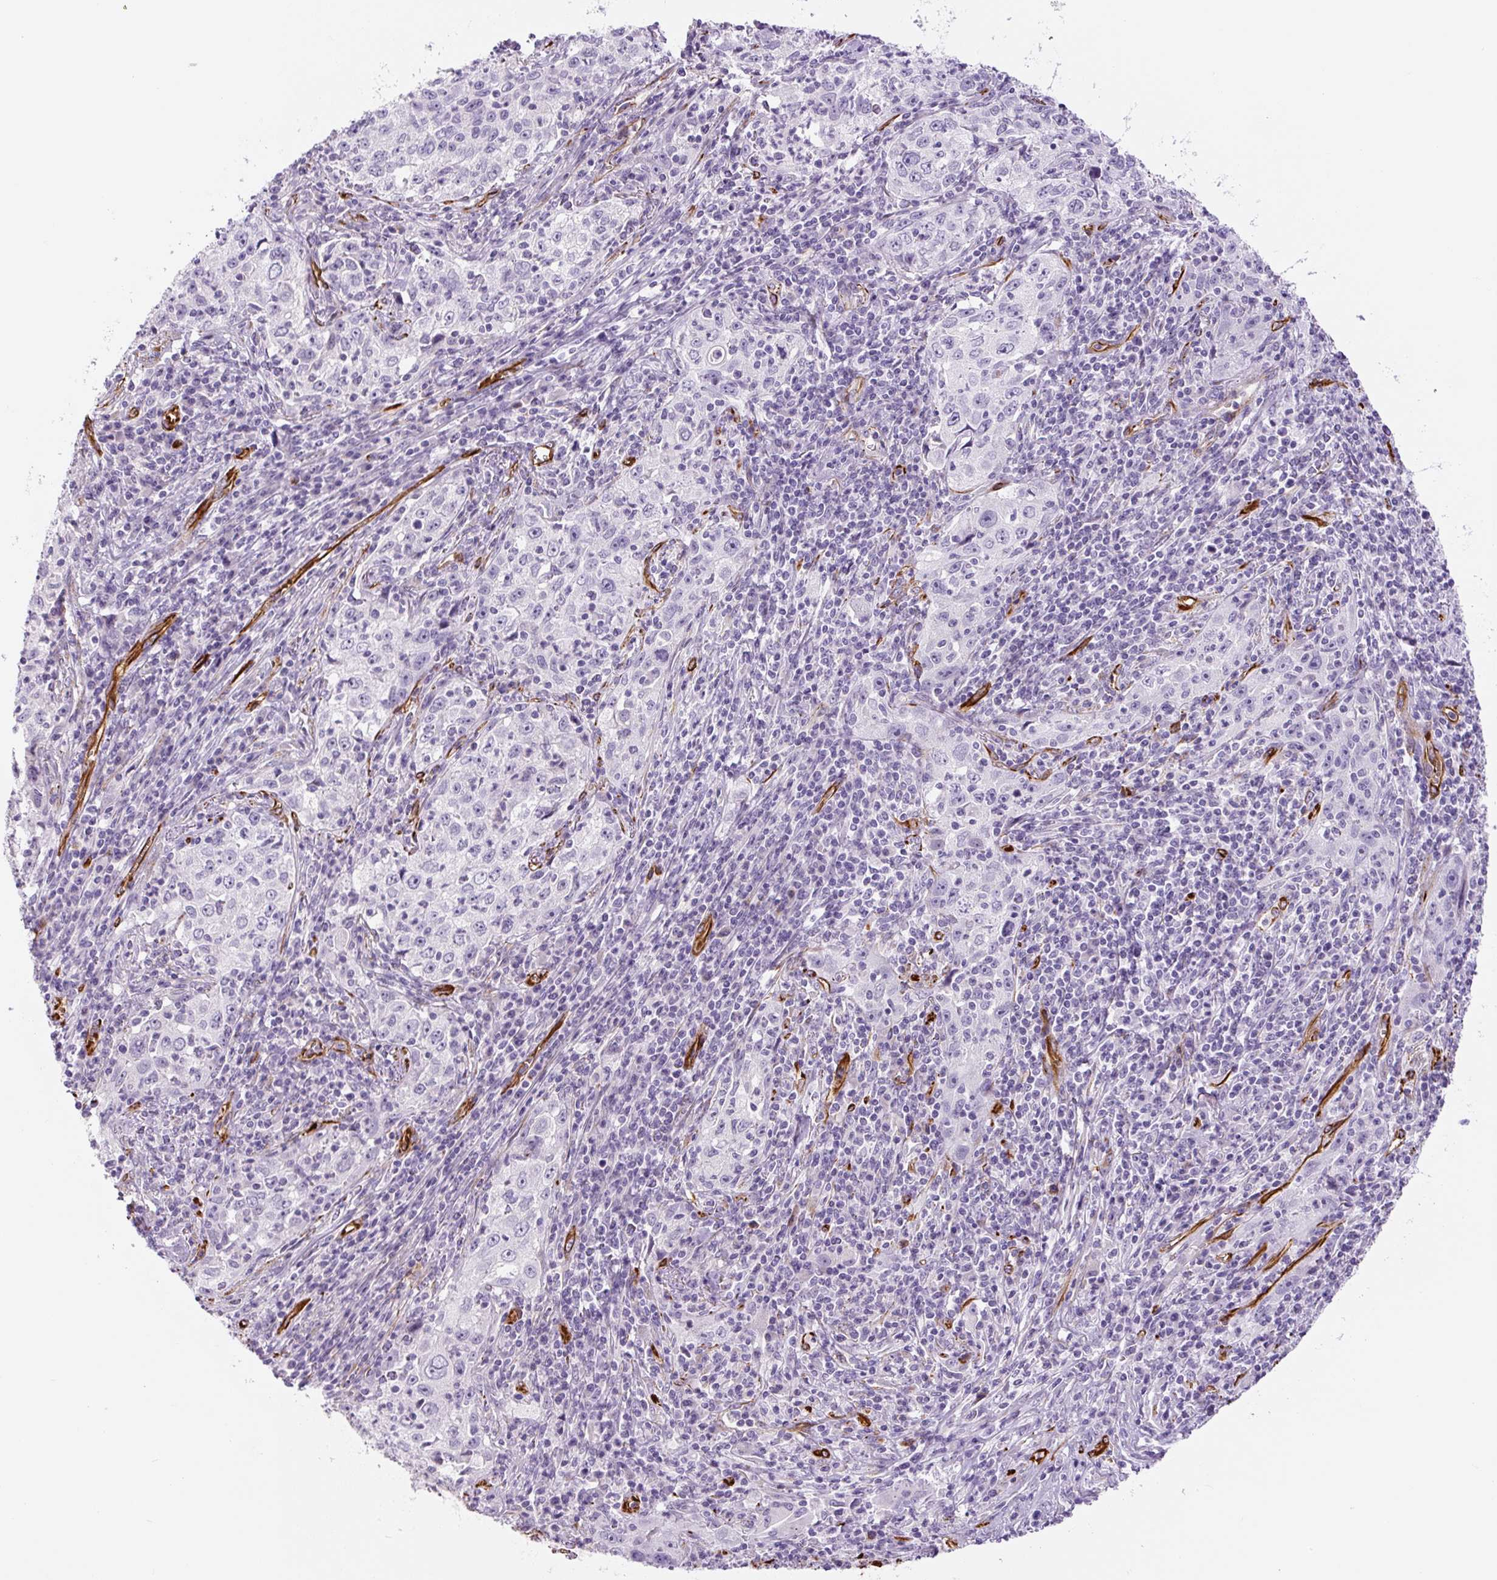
{"staining": {"intensity": "negative", "quantity": "none", "location": "none"}, "tissue": "lung cancer", "cell_type": "Tumor cells", "image_type": "cancer", "snomed": [{"axis": "morphology", "description": "Squamous cell carcinoma, NOS"}, {"axis": "topography", "description": "Lung"}], "caption": "High magnification brightfield microscopy of squamous cell carcinoma (lung) stained with DAB (3,3'-diaminobenzidine) (brown) and counterstained with hematoxylin (blue): tumor cells show no significant positivity.", "gene": "NES", "patient": {"sex": "male", "age": 71}}